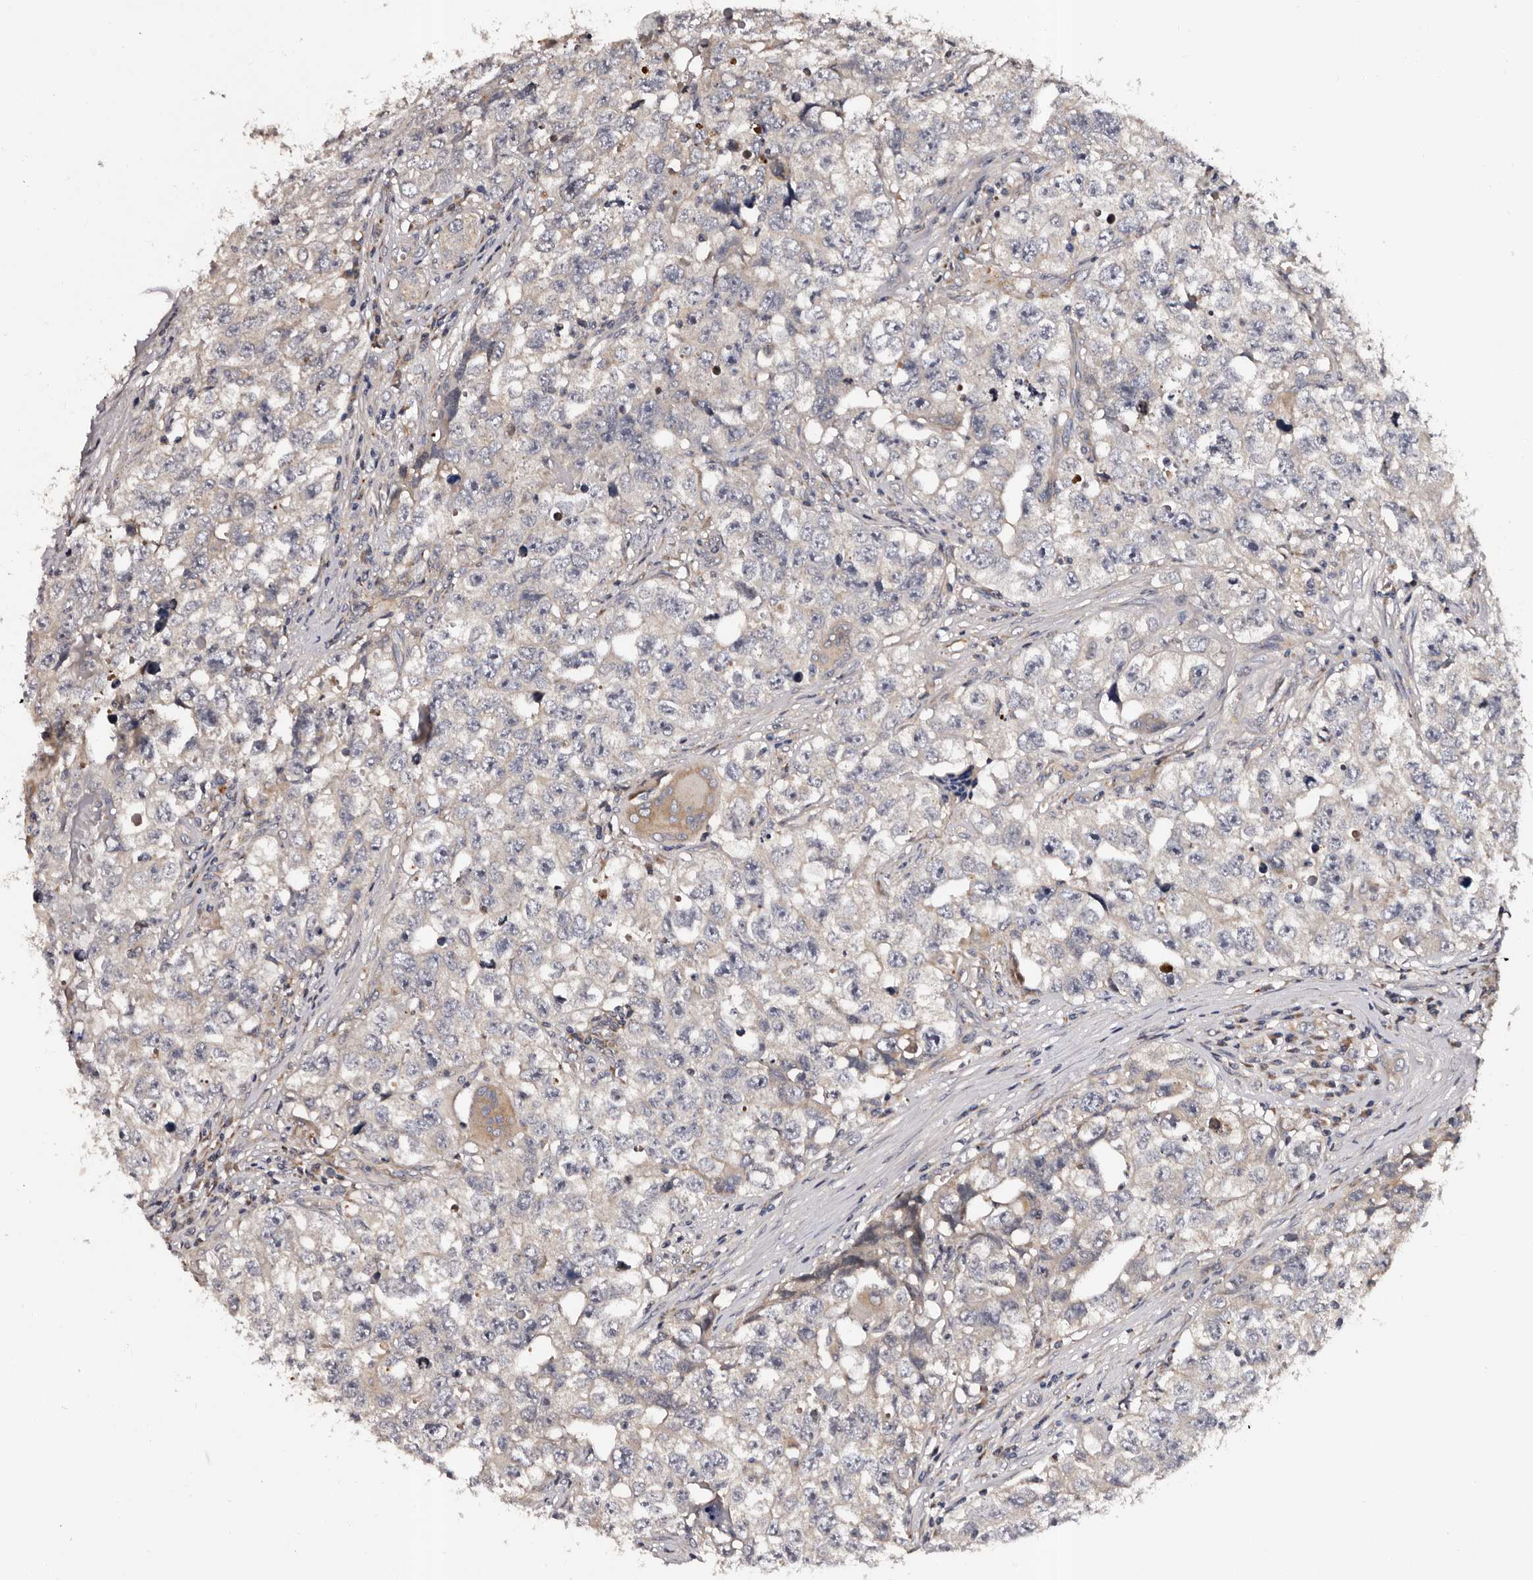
{"staining": {"intensity": "negative", "quantity": "none", "location": "none"}, "tissue": "testis cancer", "cell_type": "Tumor cells", "image_type": "cancer", "snomed": [{"axis": "morphology", "description": "Seminoma, NOS"}, {"axis": "morphology", "description": "Carcinoma, Embryonal, NOS"}, {"axis": "topography", "description": "Testis"}], "caption": "Human testis cancer stained for a protein using immunohistochemistry (IHC) exhibits no positivity in tumor cells.", "gene": "ADCK5", "patient": {"sex": "male", "age": 43}}